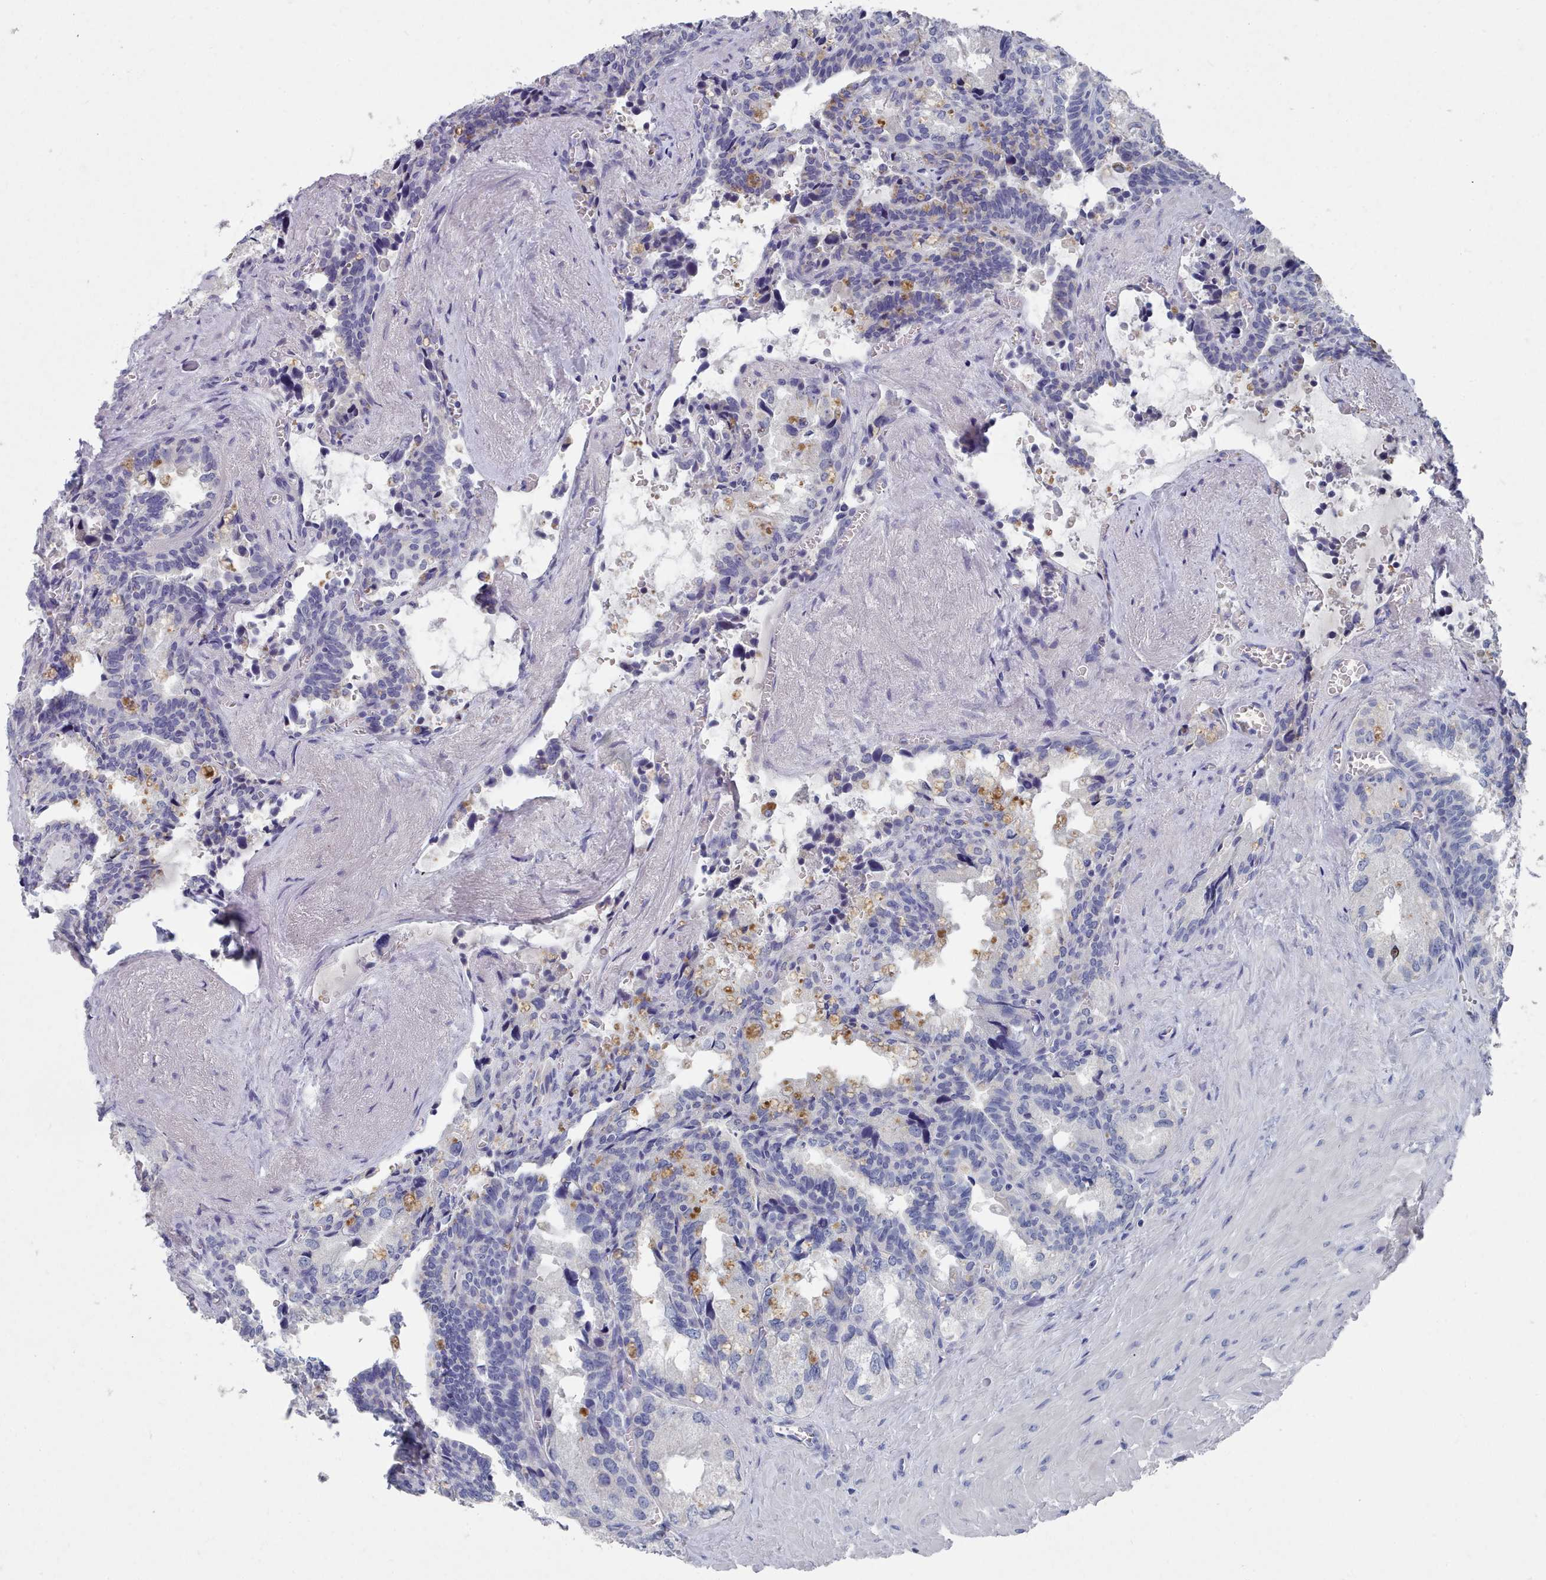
{"staining": {"intensity": "negative", "quantity": "none", "location": "none"}, "tissue": "seminal vesicle", "cell_type": "Glandular cells", "image_type": "normal", "snomed": [{"axis": "morphology", "description": "Normal tissue, NOS"}, {"axis": "topography", "description": "Seminal veicle"}], "caption": "A high-resolution micrograph shows immunohistochemistry staining of benign seminal vesicle, which shows no significant expression in glandular cells.", "gene": "ACAD11", "patient": {"sex": "male", "age": 68}}